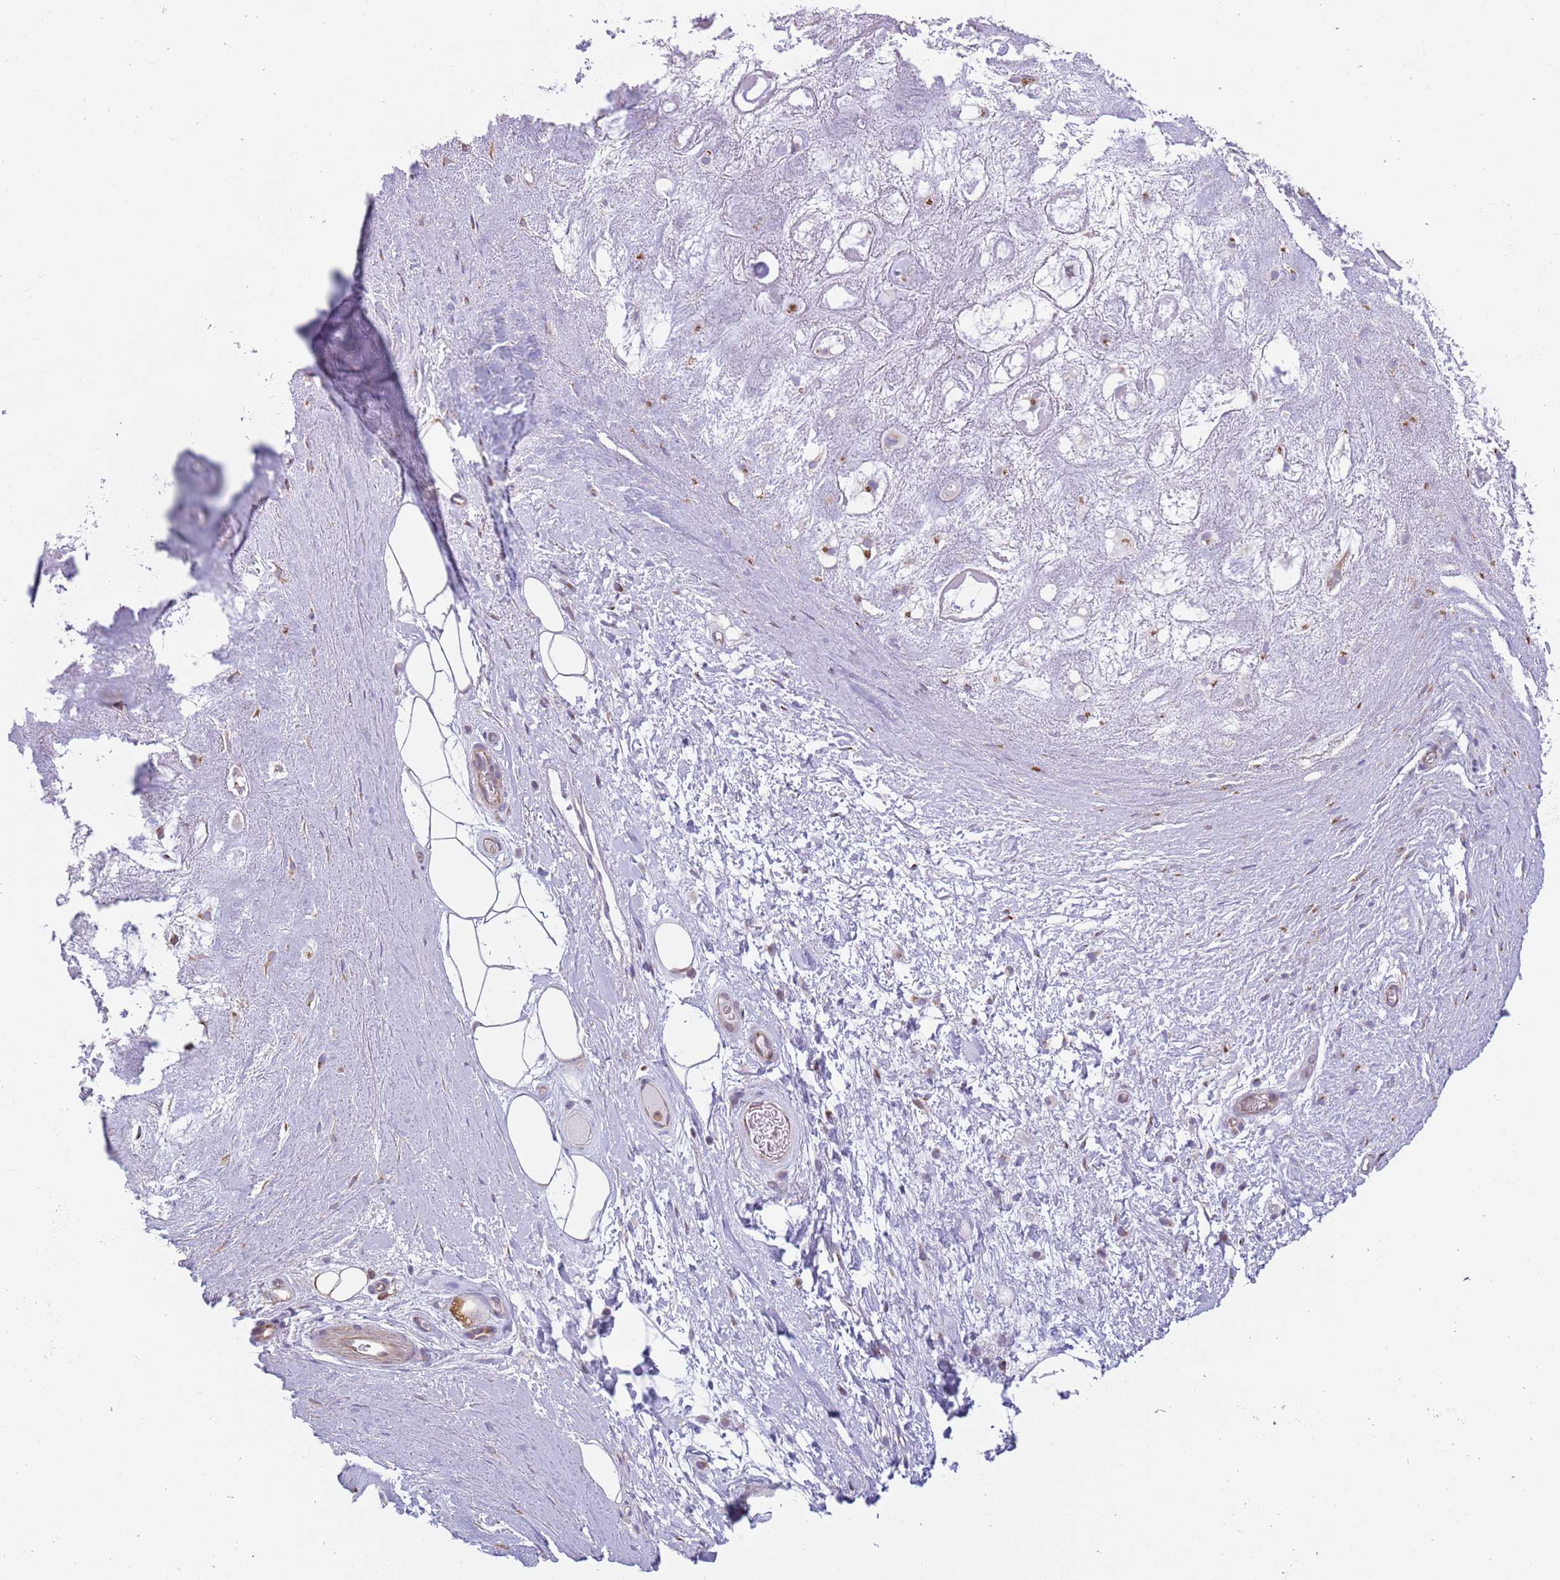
{"staining": {"intensity": "negative", "quantity": "none", "location": "none"}, "tissue": "adipose tissue", "cell_type": "Adipocytes", "image_type": "normal", "snomed": [{"axis": "morphology", "description": "Normal tissue, NOS"}, {"axis": "topography", "description": "Cartilage tissue"}], "caption": "Adipocytes show no significant staining in normal adipose tissue. (Immunohistochemistry, brightfield microscopy, high magnification).", "gene": "C20orf96", "patient": {"sex": "male", "age": 81}}